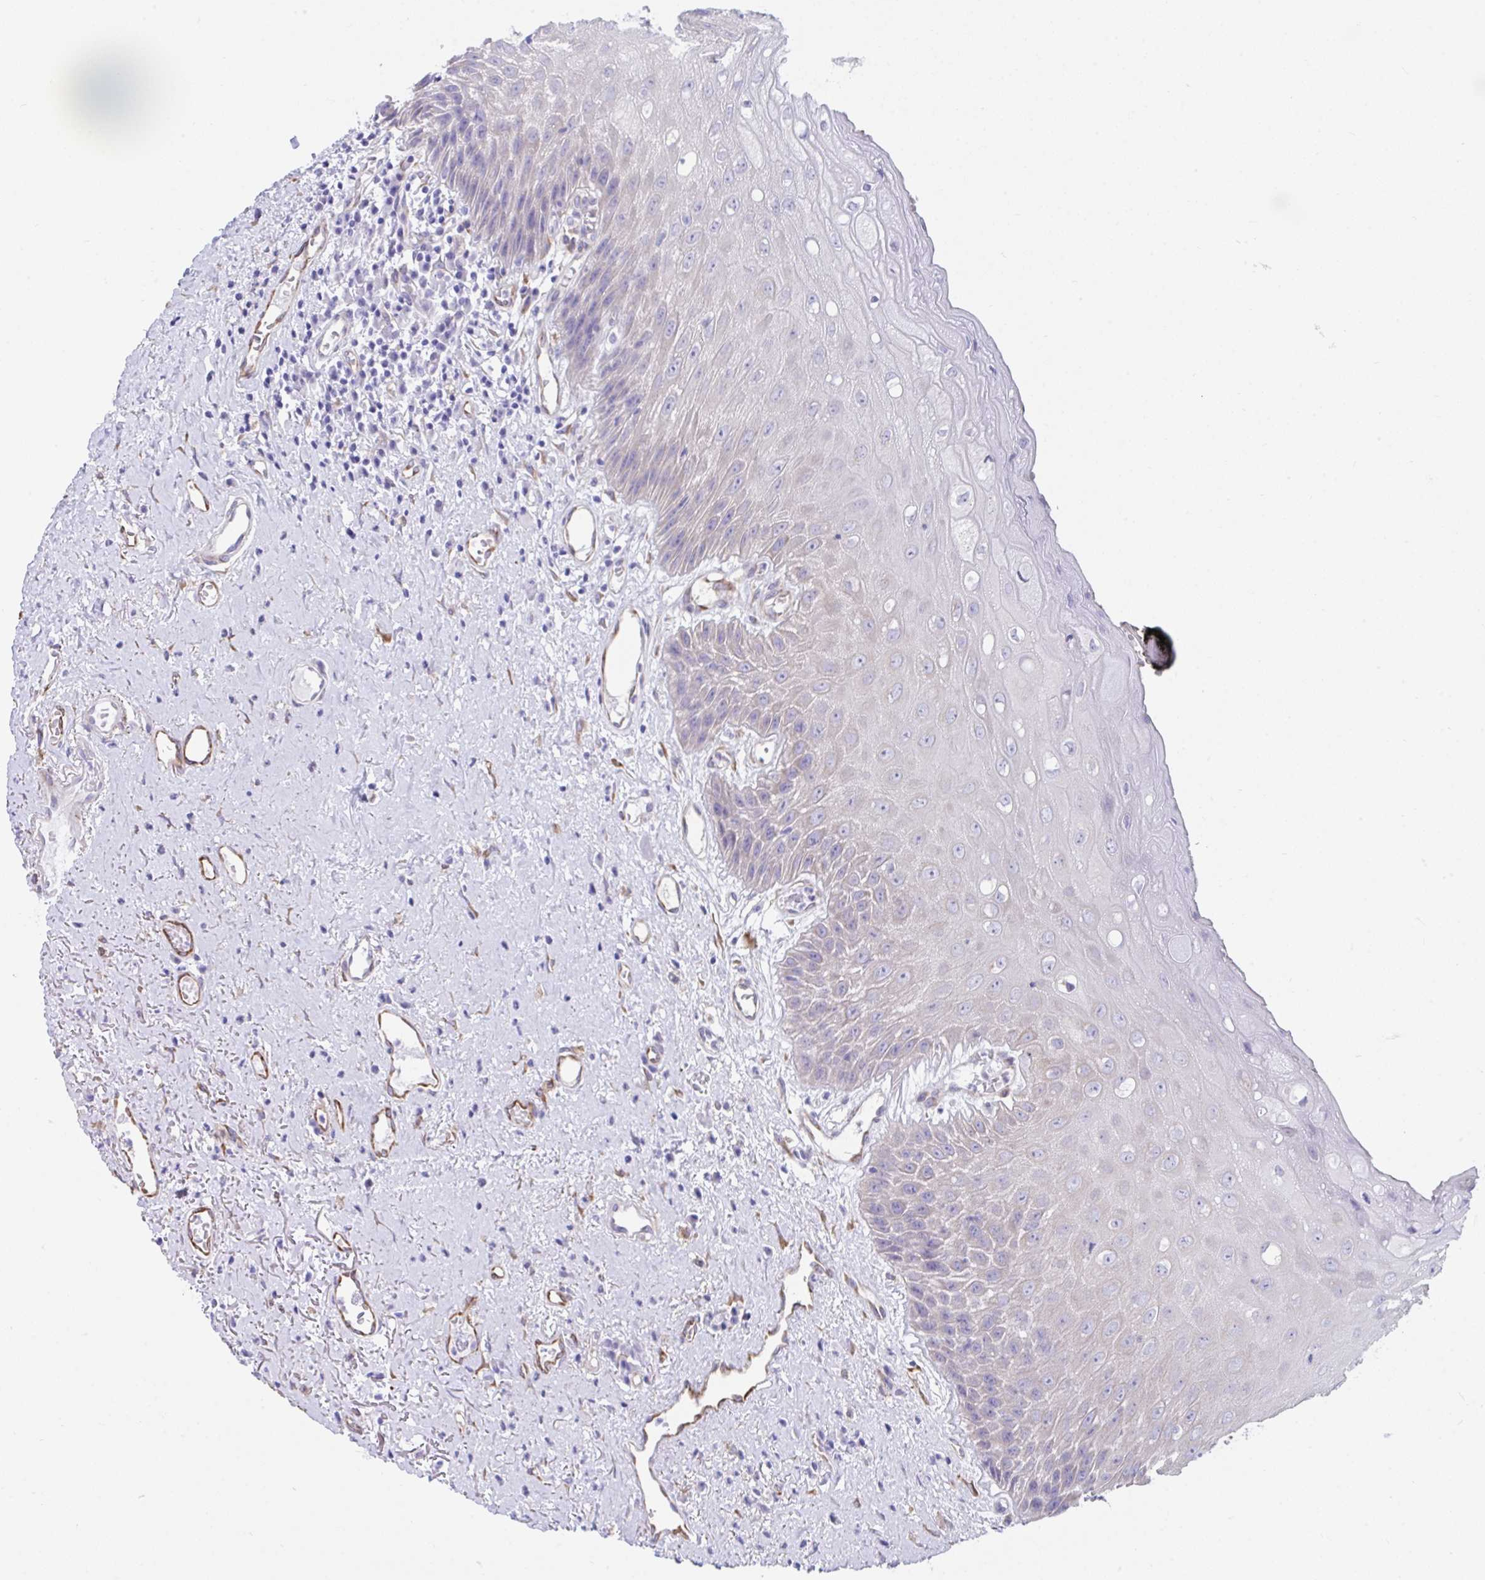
{"staining": {"intensity": "moderate", "quantity": "<25%", "location": "cytoplasmic/membranous"}, "tissue": "oral mucosa", "cell_type": "Squamous epithelial cells", "image_type": "normal", "snomed": [{"axis": "morphology", "description": "Normal tissue, NOS"}, {"axis": "morphology", "description": "Squamous cell carcinoma, NOS"}, {"axis": "topography", "description": "Oral tissue"}, {"axis": "topography", "description": "Peripheral nerve tissue"}, {"axis": "topography", "description": "Head-Neck"}], "caption": "Protein expression analysis of unremarkable oral mucosa demonstrates moderate cytoplasmic/membranous staining in approximately <25% of squamous epithelial cells.", "gene": "ASPH", "patient": {"sex": "female", "age": 59}}